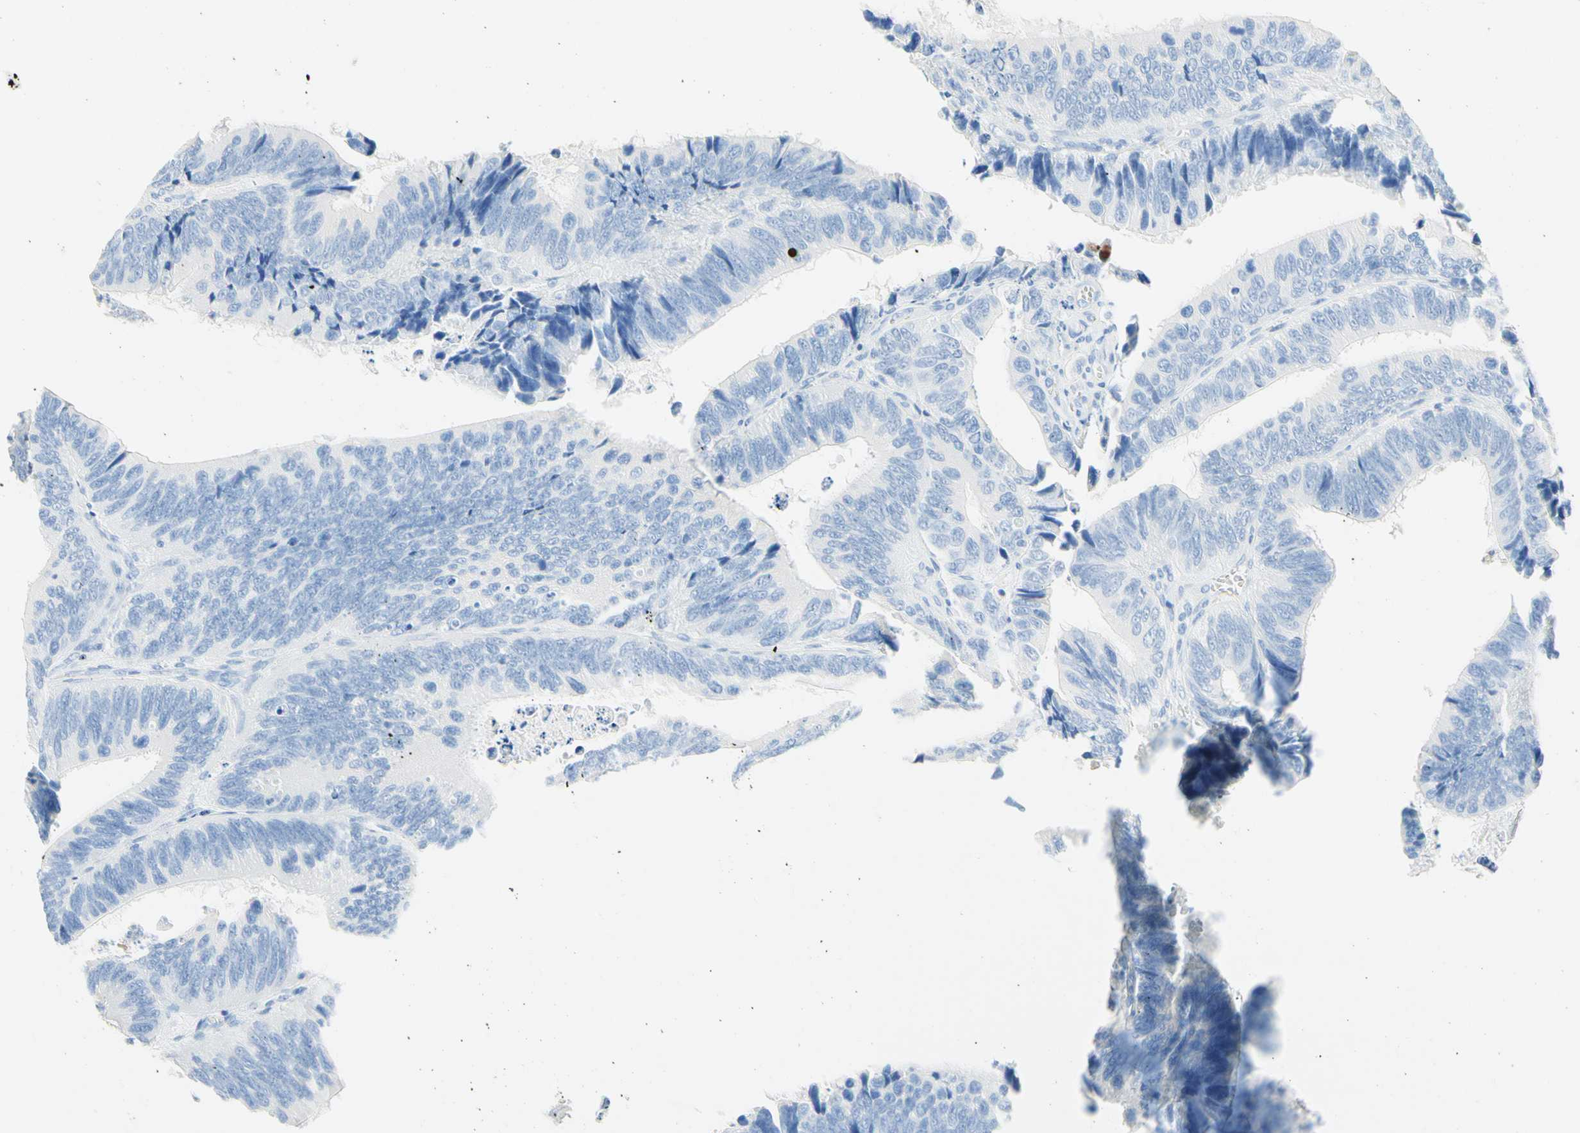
{"staining": {"intensity": "negative", "quantity": "none", "location": "none"}, "tissue": "colorectal cancer", "cell_type": "Tumor cells", "image_type": "cancer", "snomed": [{"axis": "morphology", "description": "Adenocarcinoma, NOS"}, {"axis": "topography", "description": "Colon"}], "caption": "IHC image of neoplastic tissue: colorectal cancer (adenocarcinoma) stained with DAB displays no significant protein staining in tumor cells.", "gene": "IL6ST", "patient": {"sex": "male", "age": 72}}